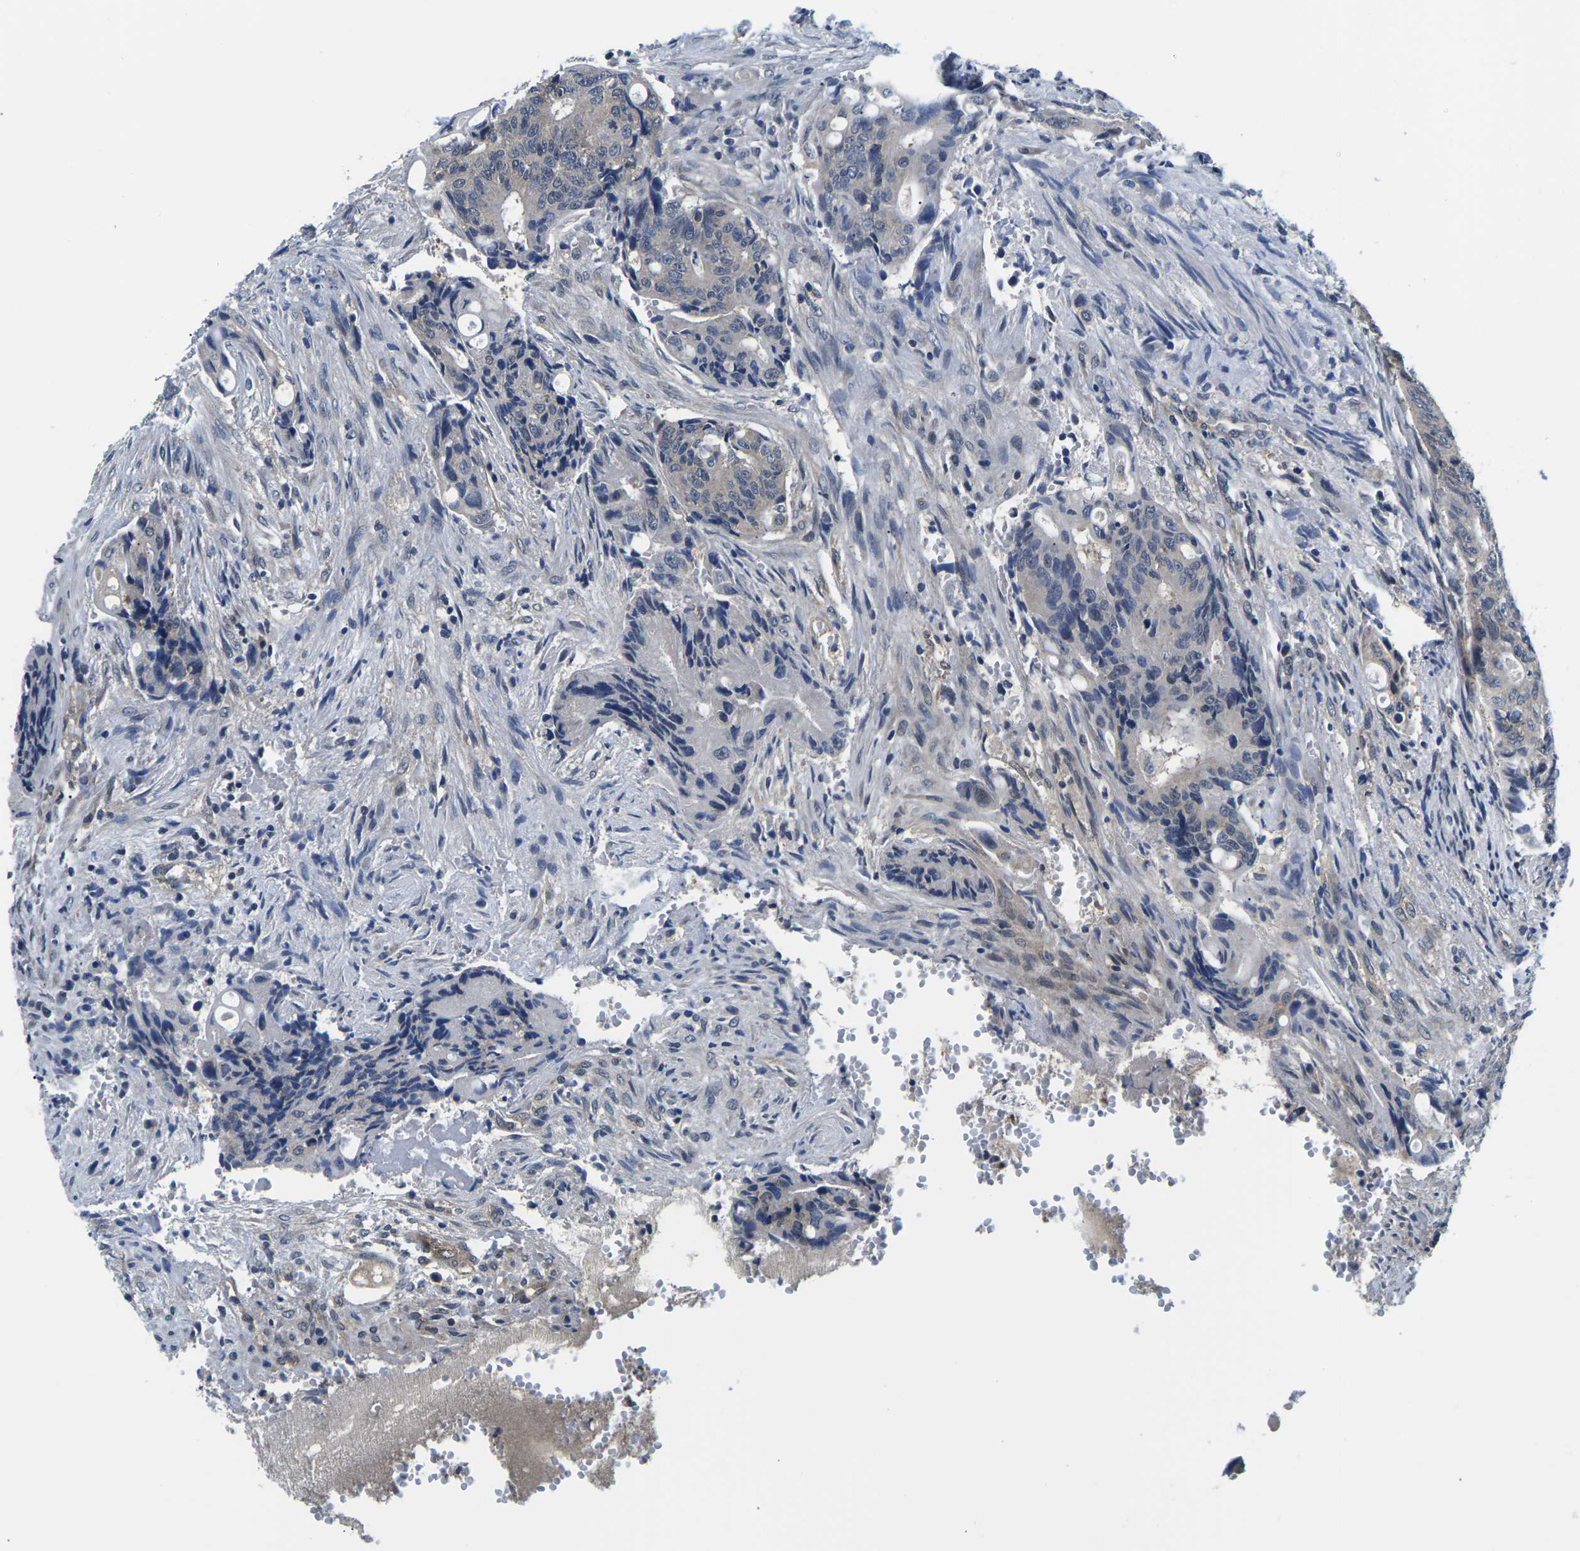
{"staining": {"intensity": "weak", "quantity": "<25%", "location": "cytoplasmic/membranous"}, "tissue": "colorectal cancer", "cell_type": "Tumor cells", "image_type": "cancer", "snomed": [{"axis": "morphology", "description": "Adenocarcinoma, NOS"}, {"axis": "topography", "description": "Colon"}], "caption": "There is no significant positivity in tumor cells of colorectal adenocarcinoma.", "gene": "GSK3B", "patient": {"sex": "female", "age": 57}}